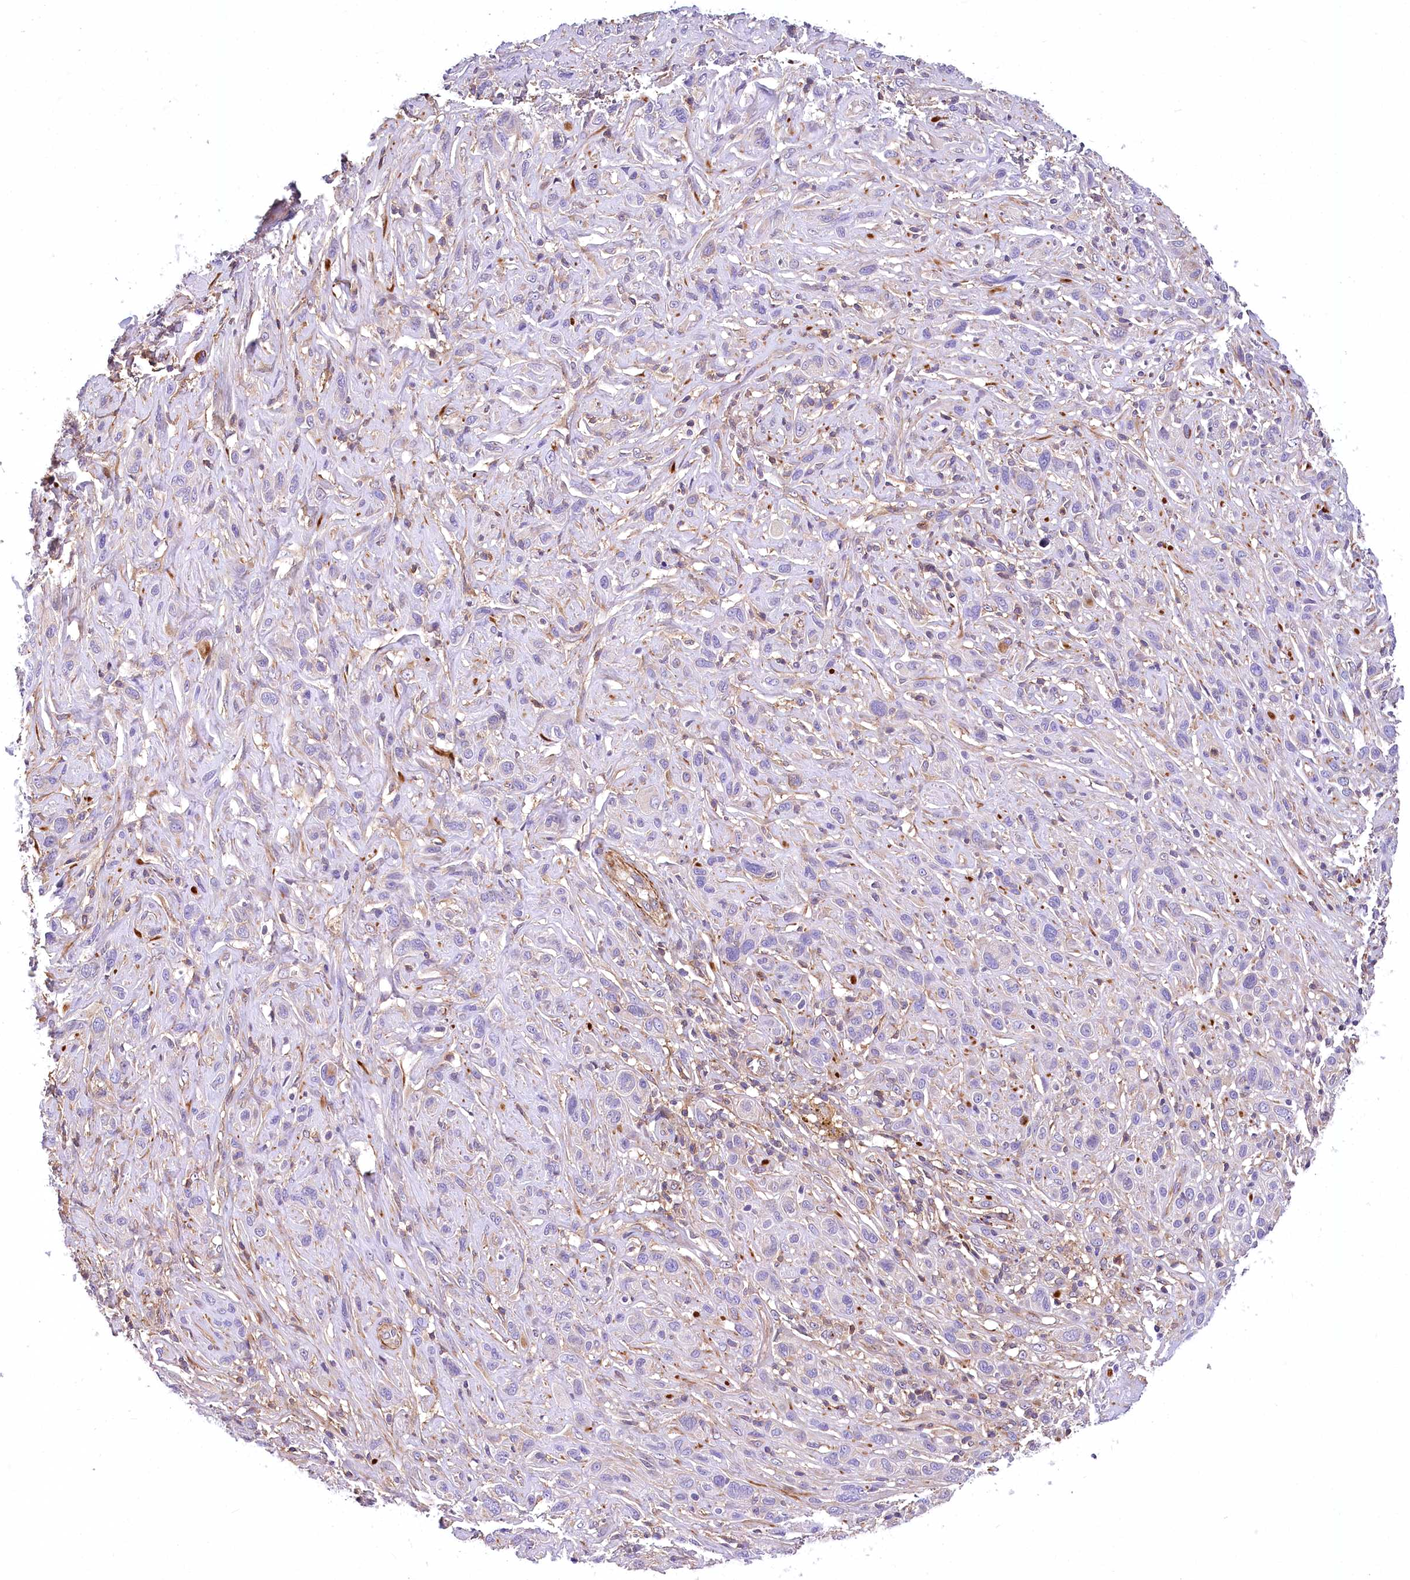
{"staining": {"intensity": "moderate", "quantity": "<25%", "location": "cytoplasmic/membranous"}, "tissue": "melanoma", "cell_type": "Tumor cells", "image_type": "cancer", "snomed": [{"axis": "morphology", "description": "Malignant melanoma, NOS"}, {"axis": "topography", "description": "Skin of trunk"}], "caption": "Tumor cells exhibit moderate cytoplasmic/membranous positivity in approximately <25% of cells in melanoma. The protein of interest is stained brown, and the nuclei are stained in blue (DAB IHC with brightfield microscopy, high magnification).", "gene": "DPP3", "patient": {"sex": "male", "age": 71}}